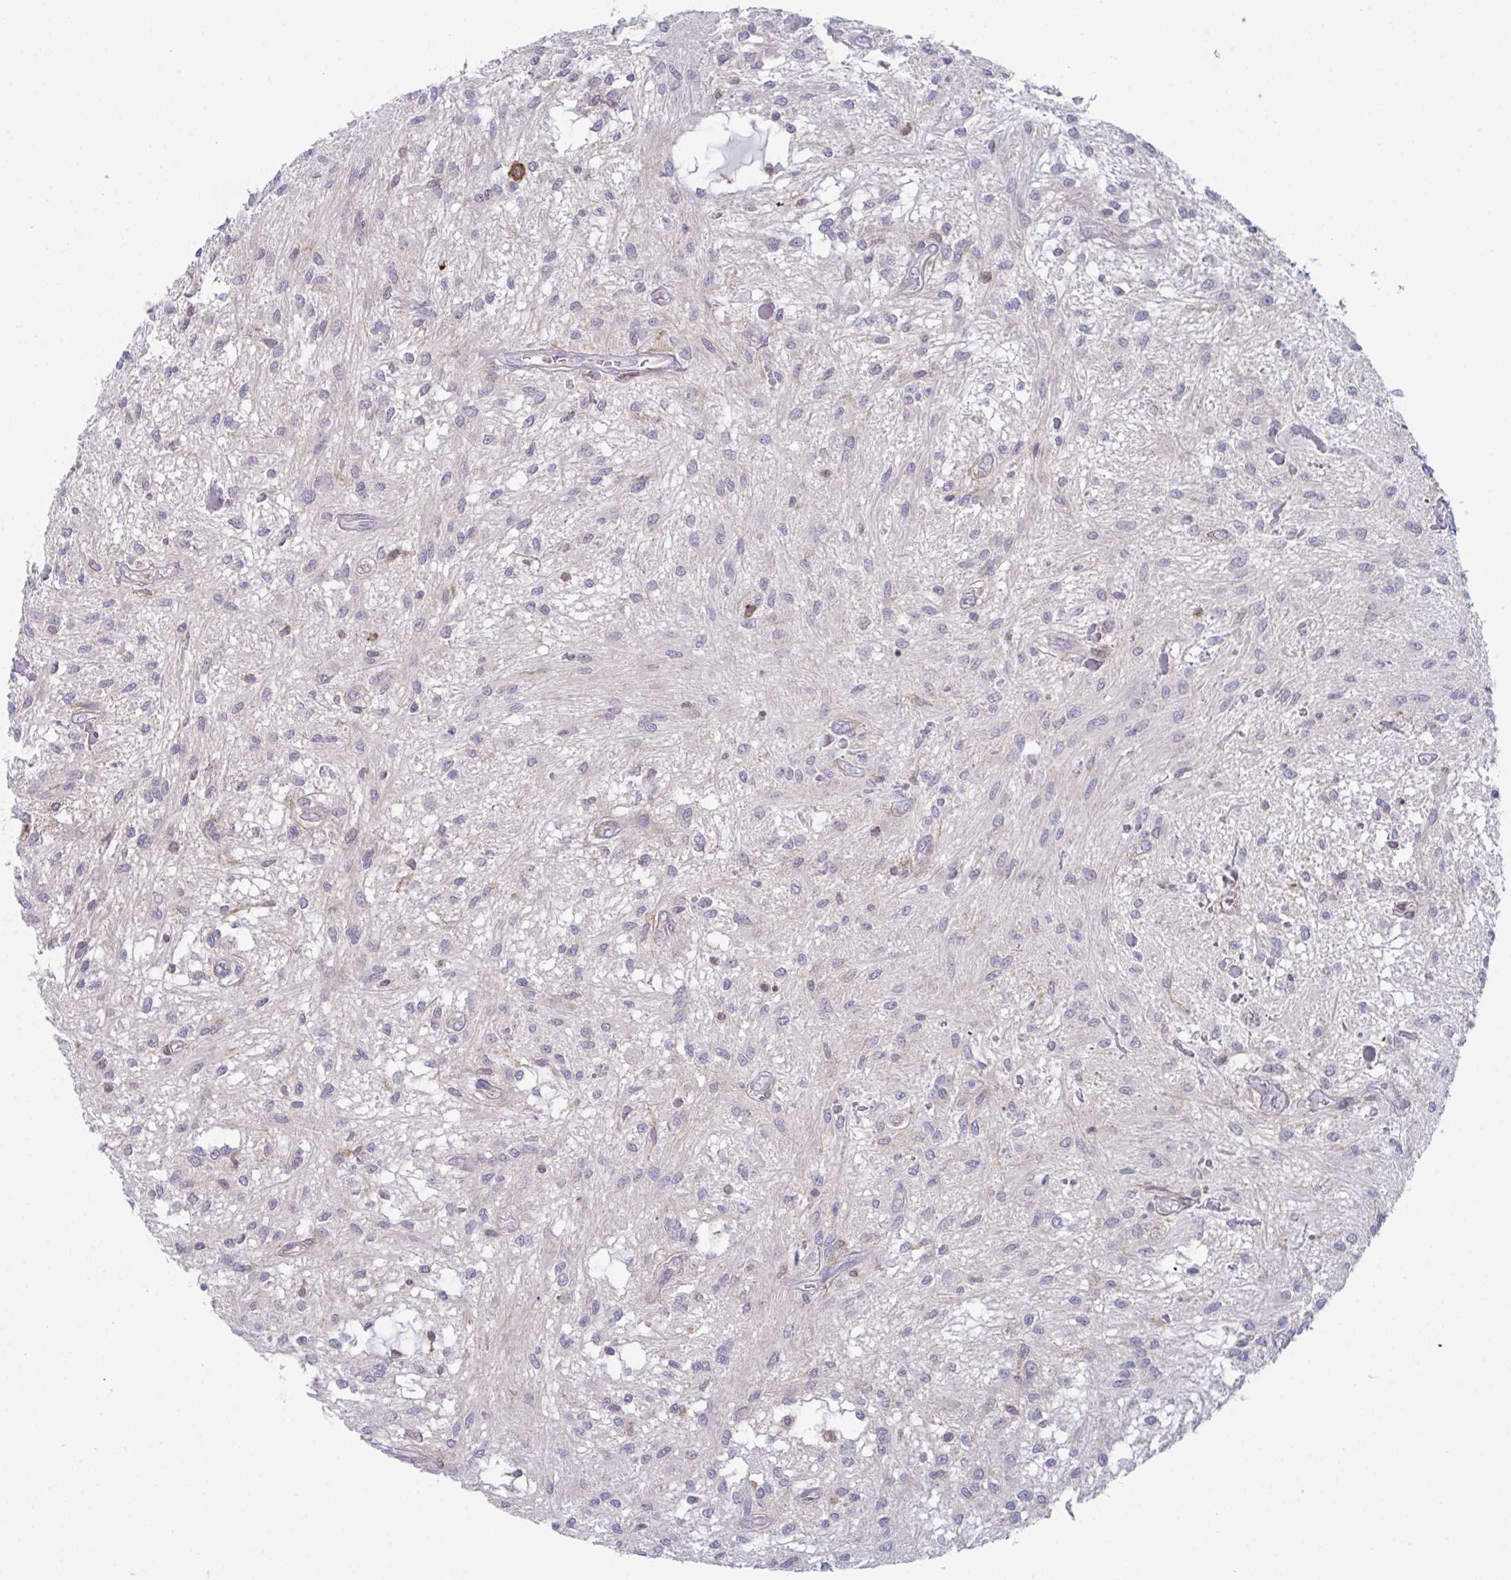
{"staining": {"intensity": "negative", "quantity": "none", "location": "none"}, "tissue": "glioma", "cell_type": "Tumor cells", "image_type": "cancer", "snomed": [{"axis": "morphology", "description": "Glioma, malignant, Low grade"}, {"axis": "topography", "description": "Cerebellum"}], "caption": "An immunohistochemistry (IHC) micrograph of glioma is shown. There is no staining in tumor cells of glioma.", "gene": "DISP2", "patient": {"sex": "female", "age": 14}}